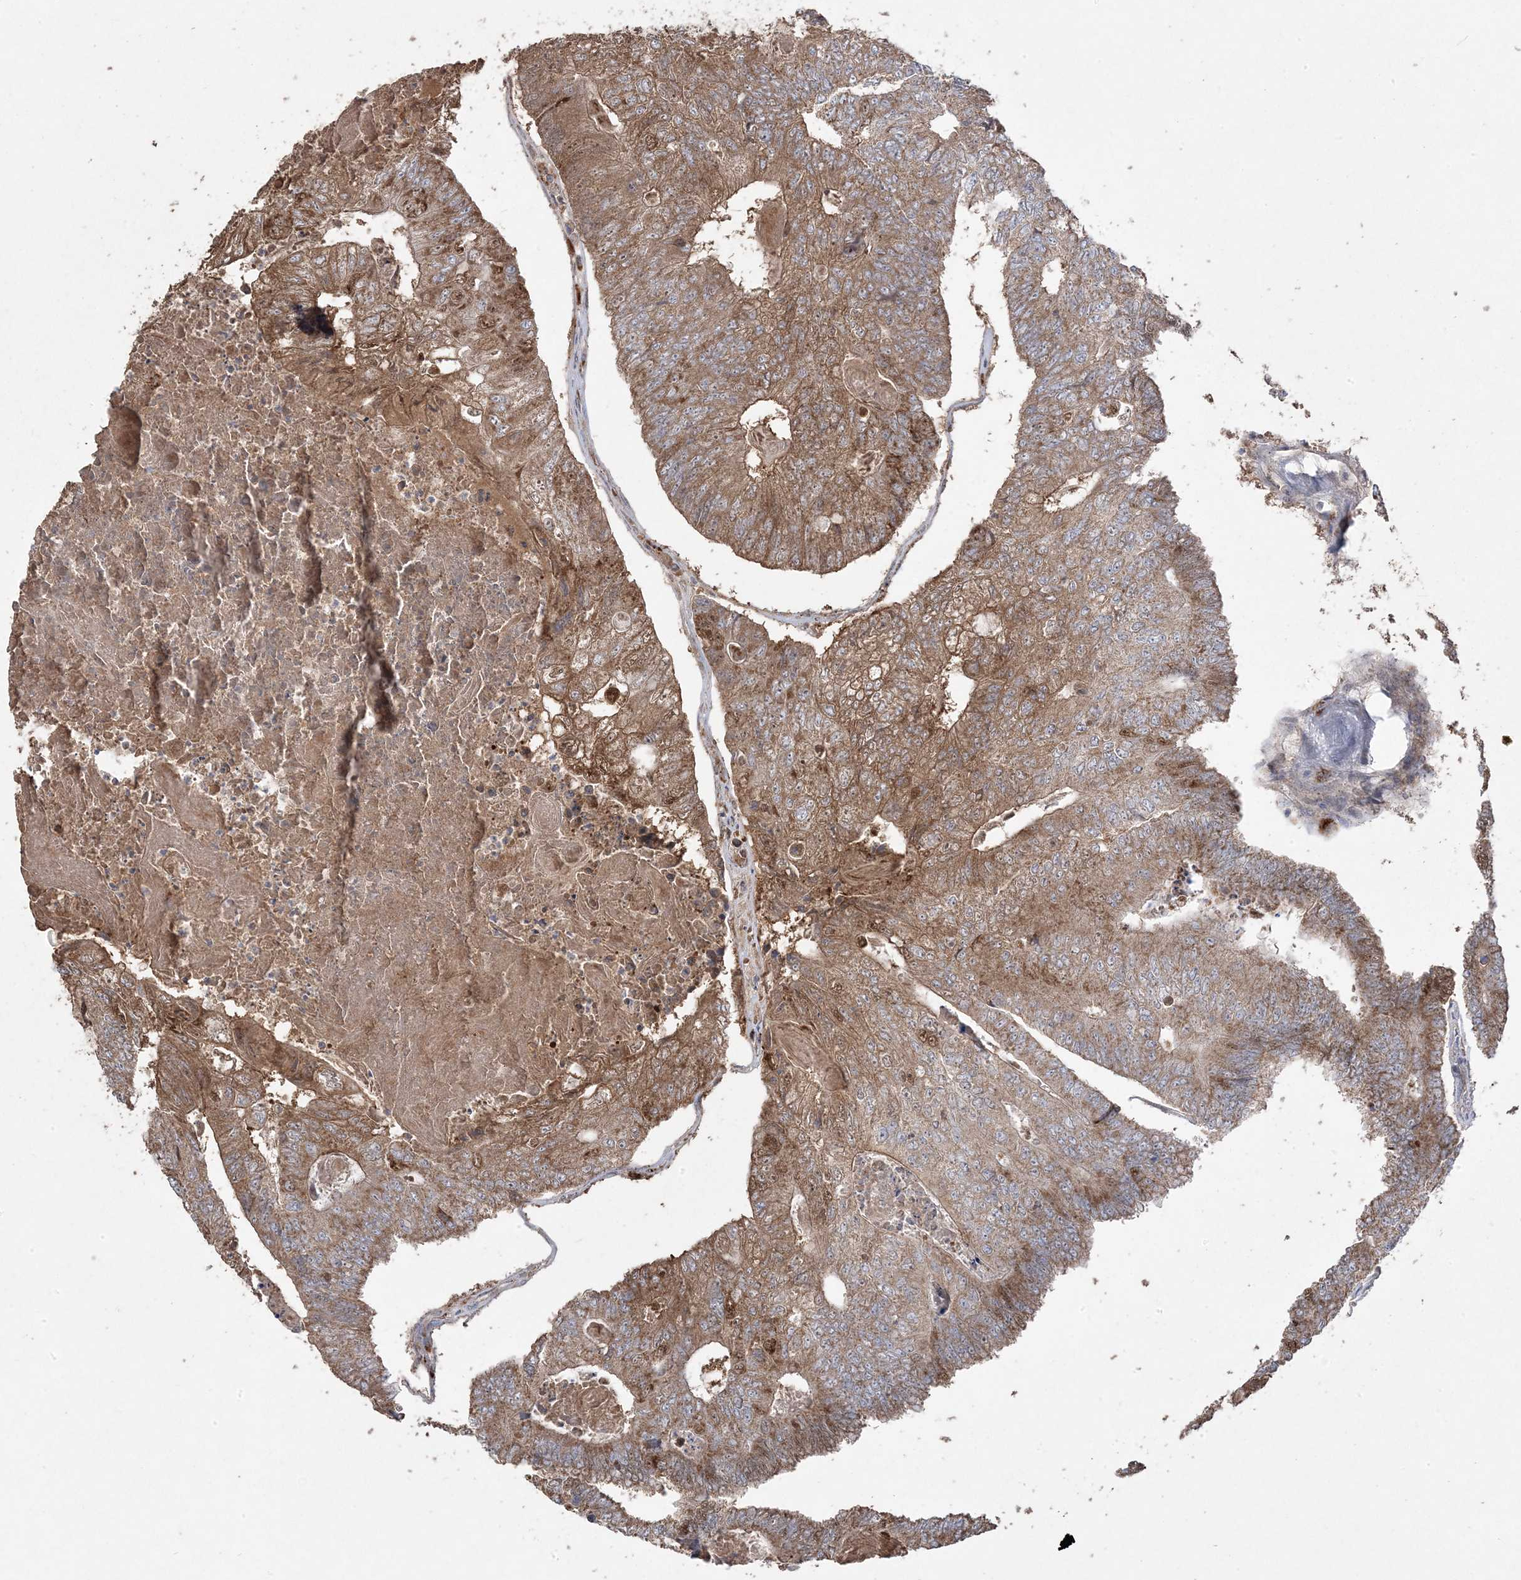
{"staining": {"intensity": "moderate", "quantity": ">75%", "location": "cytoplasmic/membranous"}, "tissue": "colorectal cancer", "cell_type": "Tumor cells", "image_type": "cancer", "snomed": [{"axis": "morphology", "description": "Adenocarcinoma, NOS"}, {"axis": "topography", "description": "Colon"}], "caption": "Protein staining of colorectal cancer (adenocarcinoma) tissue demonstrates moderate cytoplasmic/membranous positivity in about >75% of tumor cells.", "gene": "PPOX", "patient": {"sex": "female", "age": 67}}